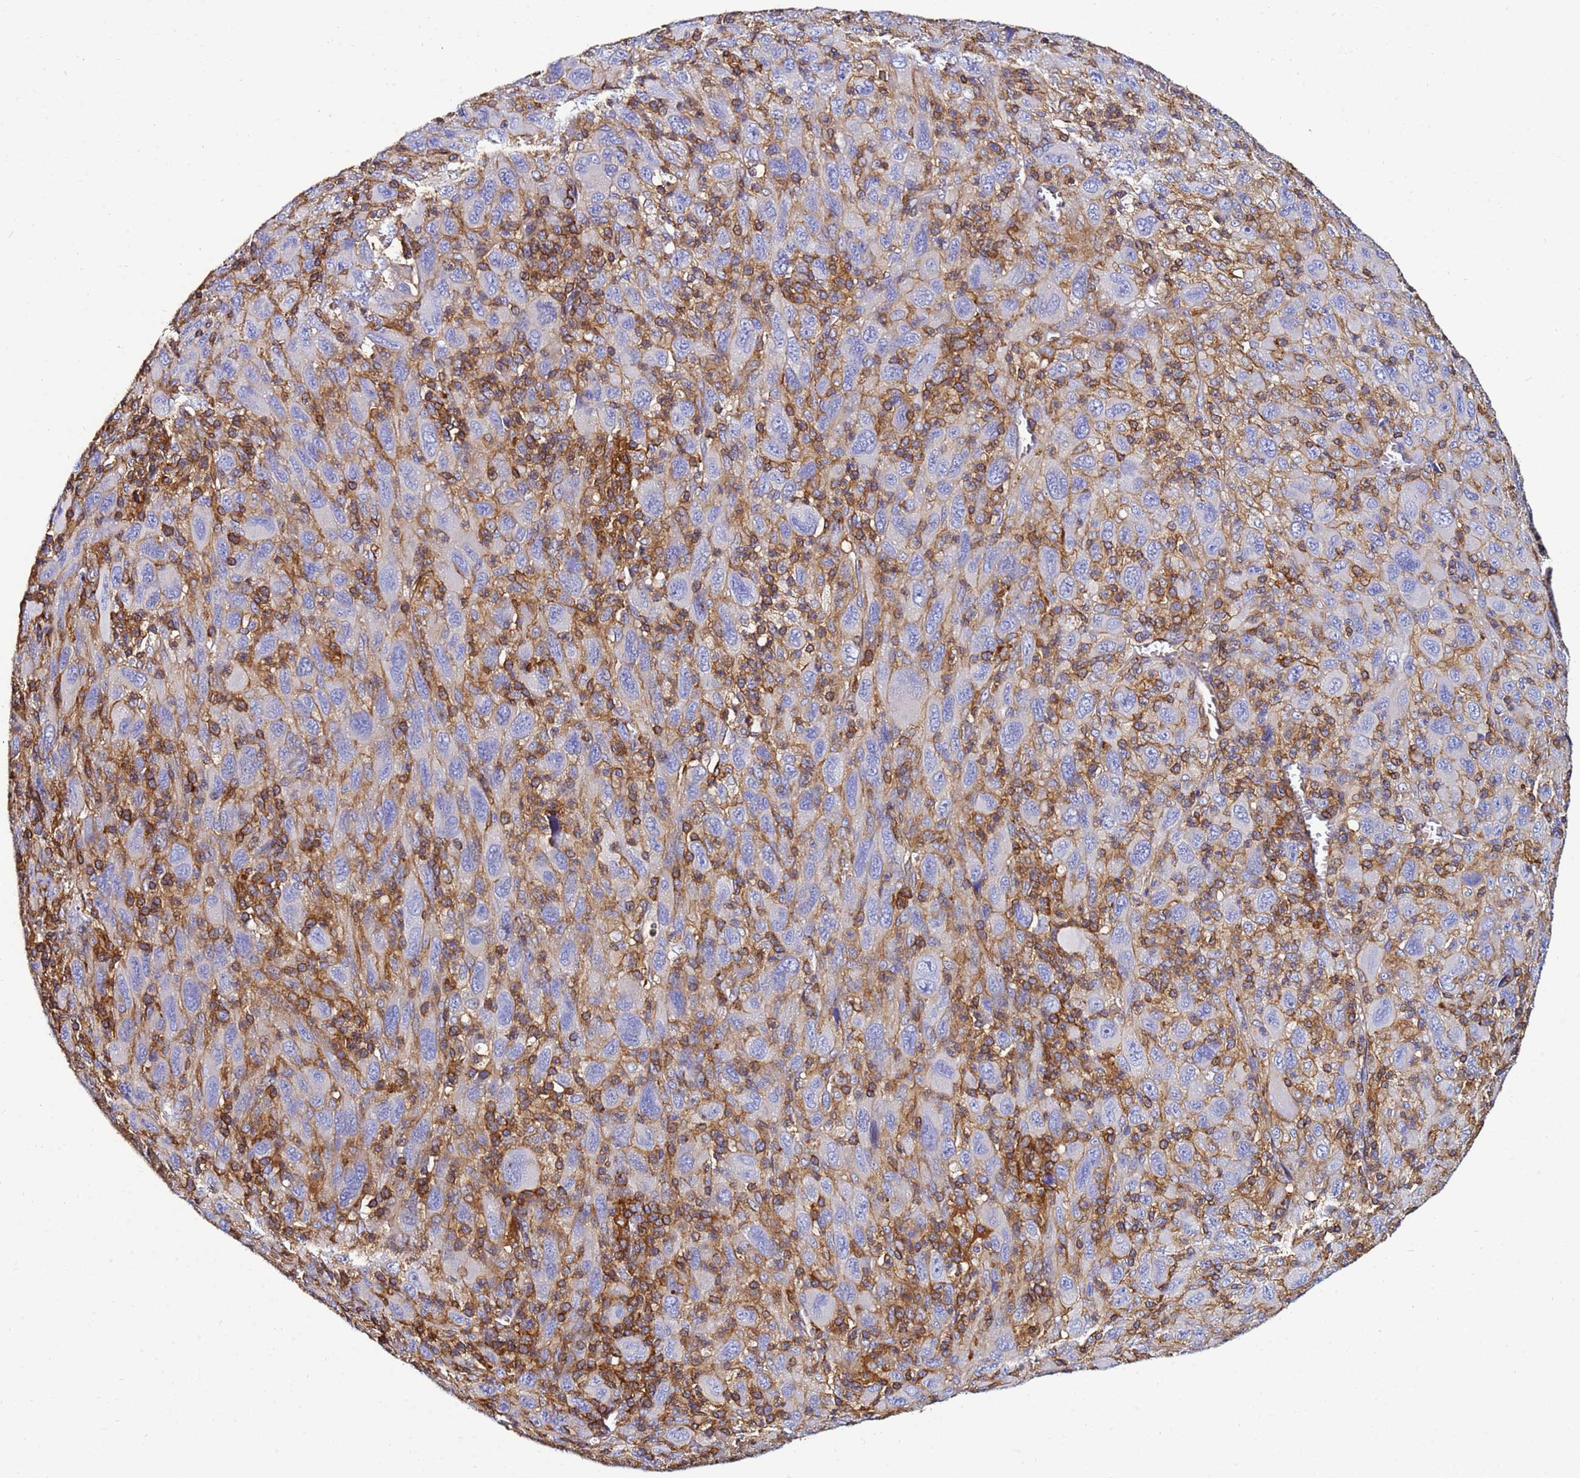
{"staining": {"intensity": "negative", "quantity": "none", "location": "none"}, "tissue": "melanoma", "cell_type": "Tumor cells", "image_type": "cancer", "snomed": [{"axis": "morphology", "description": "Malignant melanoma, Metastatic site"}, {"axis": "topography", "description": "Skin"}], "caption": "A photomicrograph of malignant melanoma (metastatic site) stained for a protein reveals no brown staining in tumor cells.", "gene": "ACTB", "patient": {"sex": "female", "age": 56}}